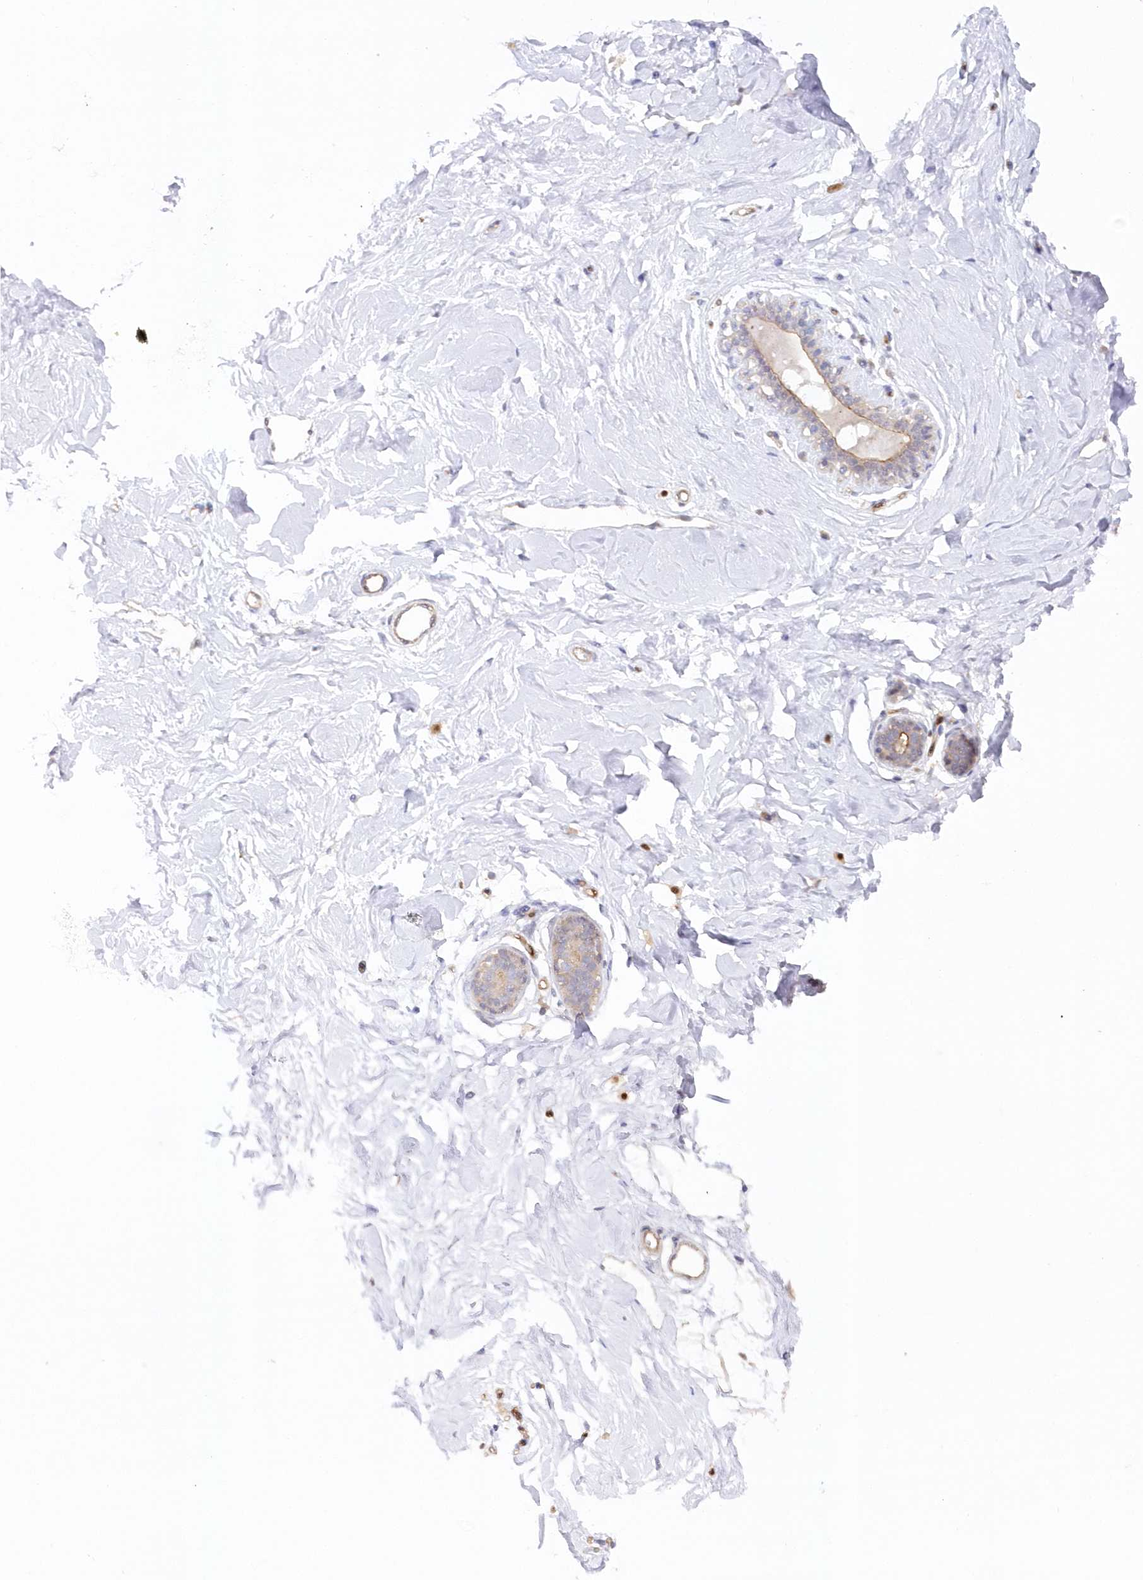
{"staining": {"intensity": "negative", "quantity": "none", "location": "none"}, "tissue": "breast", "cell_type": "Adipocytes", "image_type": "normal", "snomed": [{"axis": "morphology", "description": "Normal tissue, NOS"}, {"axis": "morphology", "description": "Adenoma, NOS"}, {"axis": "topography", "description": "Breast"}], "caption": "Image shows no protein positivity in adipocytes of unremarkable breast. (Brightfield microscopy of DAB immunohistochemistry (IHC) at high magnification).", "gene": "GBE1", "patient": {"sex": "female", "age": 23}}